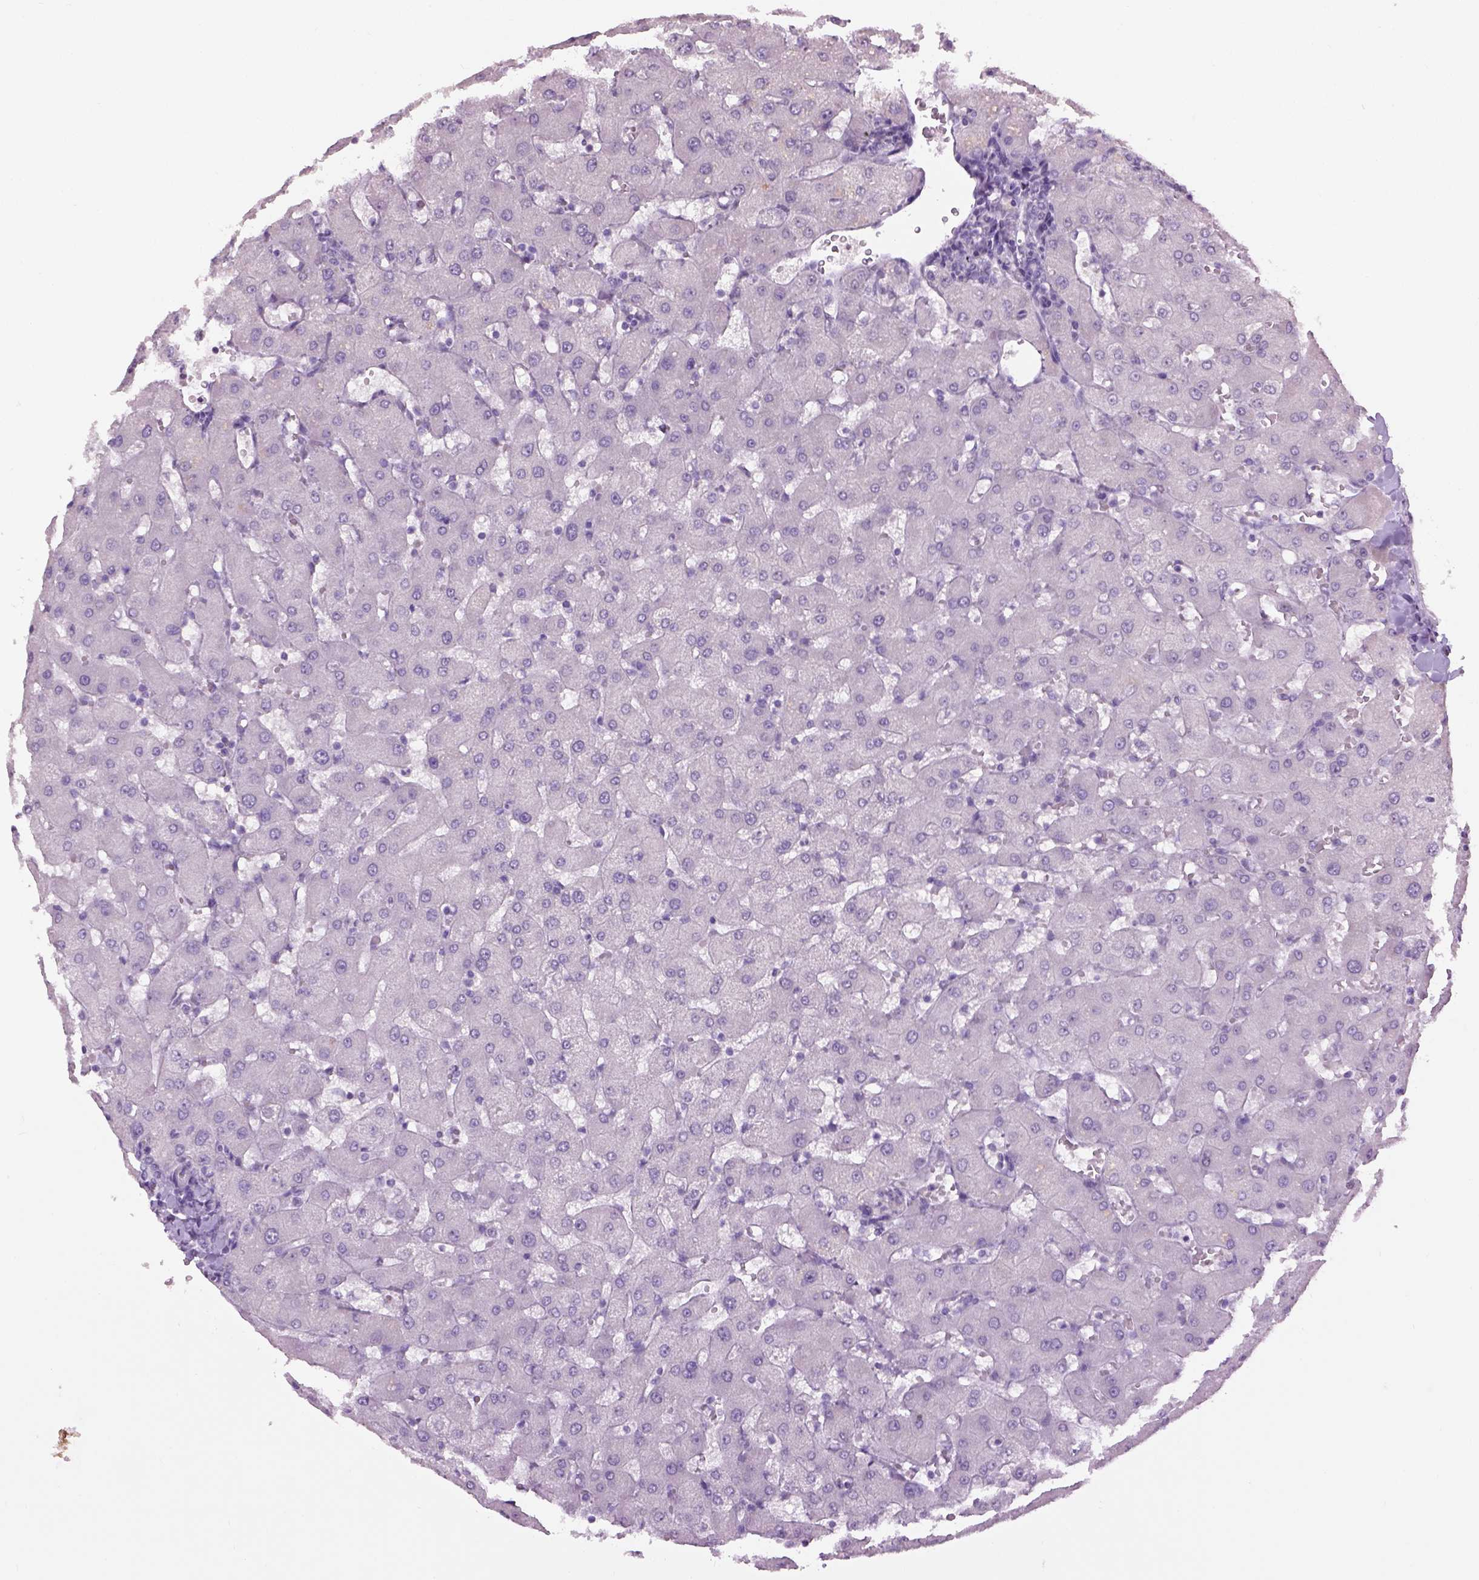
{"staining": {"intensity": "negative", "quantity": "none", "location": "none"}, "tissue": "liver", "cell_type": "Cholangiocytes", "image_type": "normal", "snomed": [{"axis": "morphology", "description": "Normal tissue, NOS"}, {"axis": "topography", "description": "Liver"}], "caption": "IHC of benign human liver exhibits no positivity in cholangiocytes. (DAB immunohistochemistry (IHC) with hematoxylin counter stain).", "gene": "GABRB2", "patient": {"sex": "female", "age": 63}}